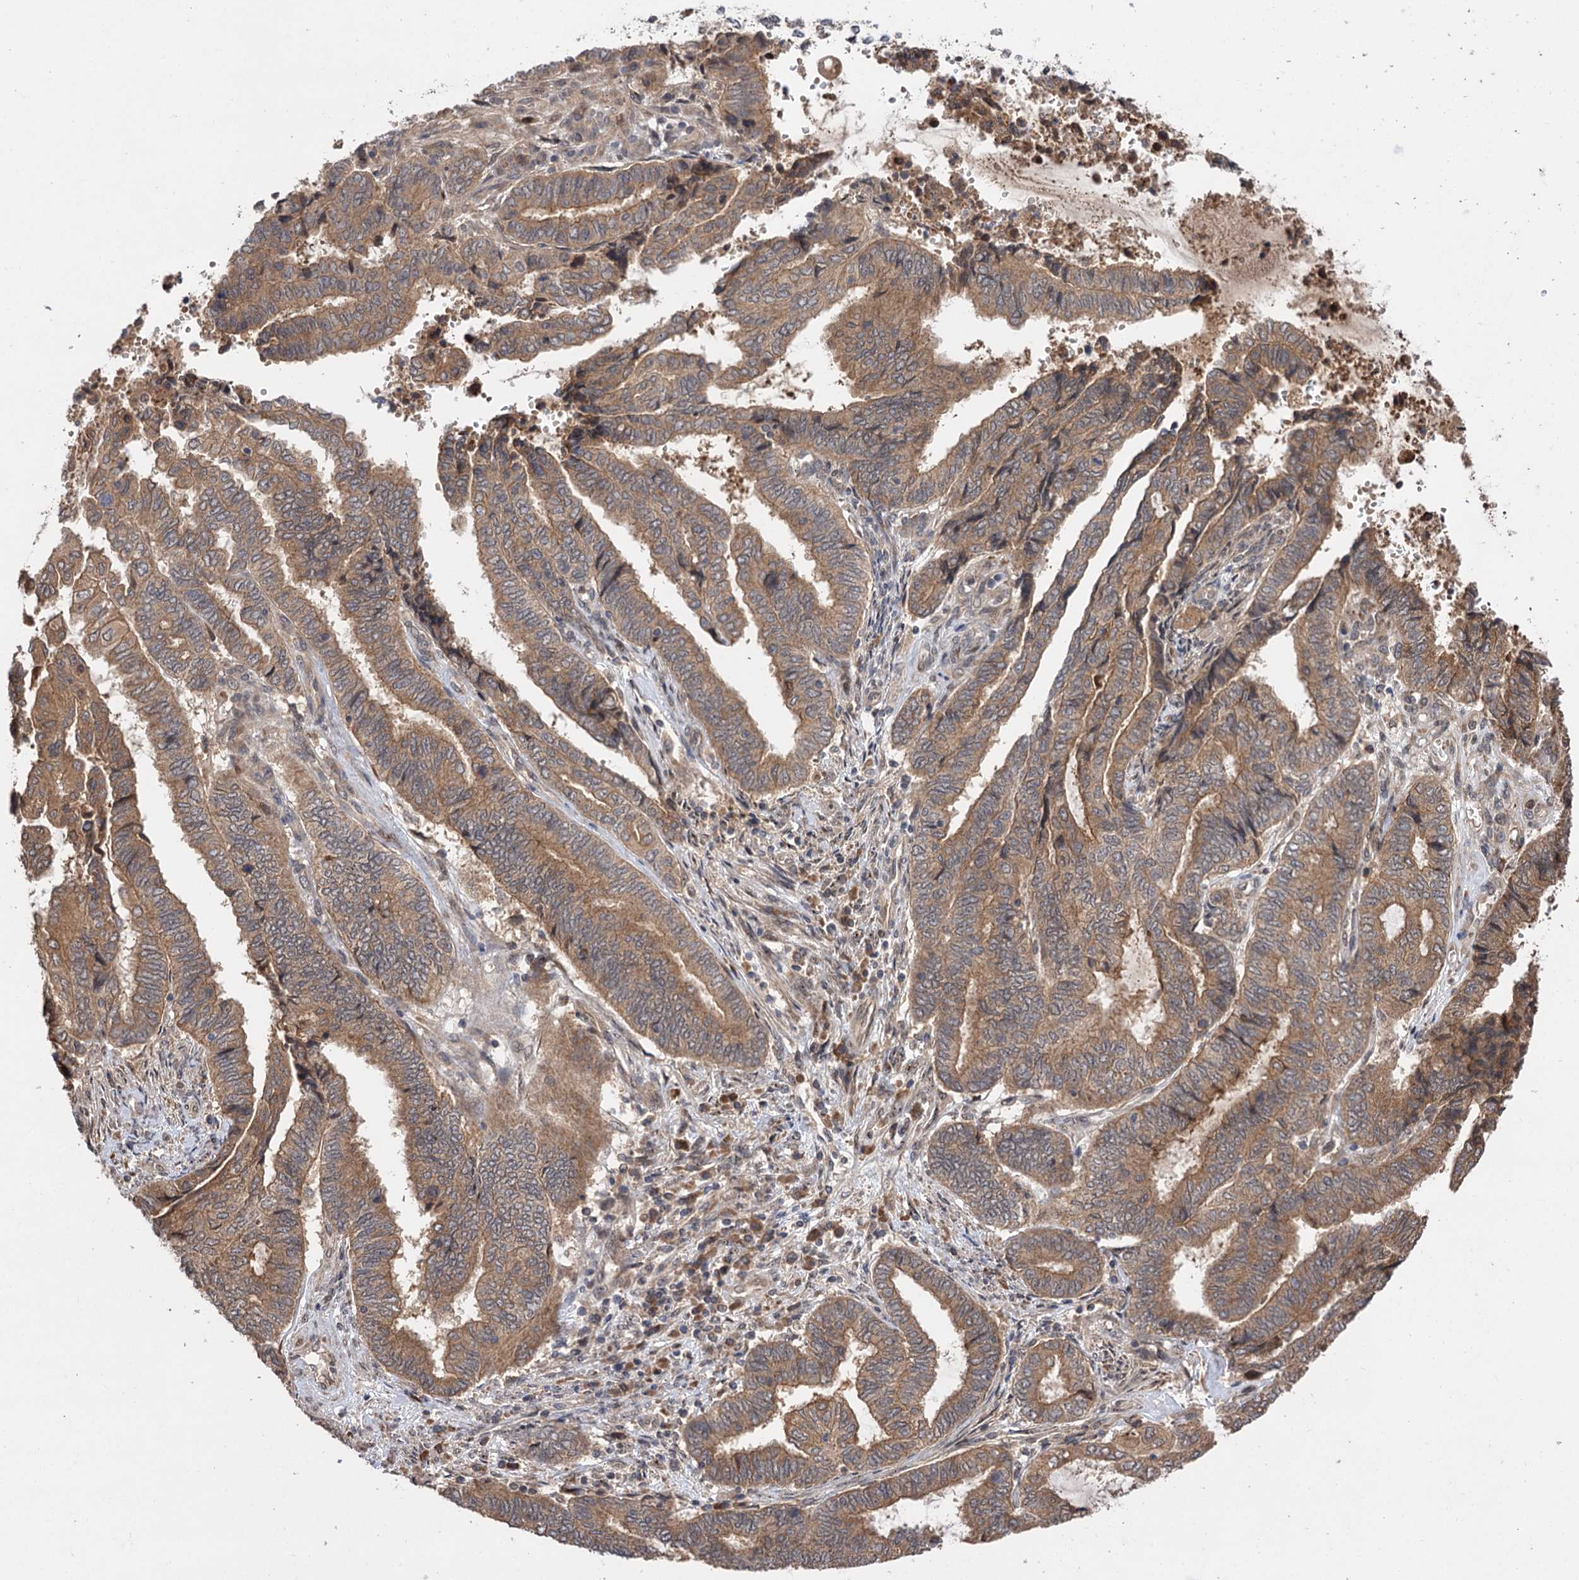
{"staining": {"intensity": "moderate", "quantity": ">75%", "location": "cytoplasmic/membranous"}, "tissue": "endometrial cancer", "cell_type": "Tumor cells", "image_type": "cancer", "snomed": [{"axis": "morphology", "description": "Adenocarcinoma, NOS"}, {"axis": "topography", "description": "Uterus"}, {"axis": "topography", "description": "Endometrium"}], "caption": "High-power microscopy captured an immunohistochemistry photomicrograph of endometrial cancer (adenocarcinoma), revealing moderate cytoplasmic/membranous expression in approximately >75% of tumor cells.", "gene": "FBXW8", "patient": {"sex": "female", "age": 70}}